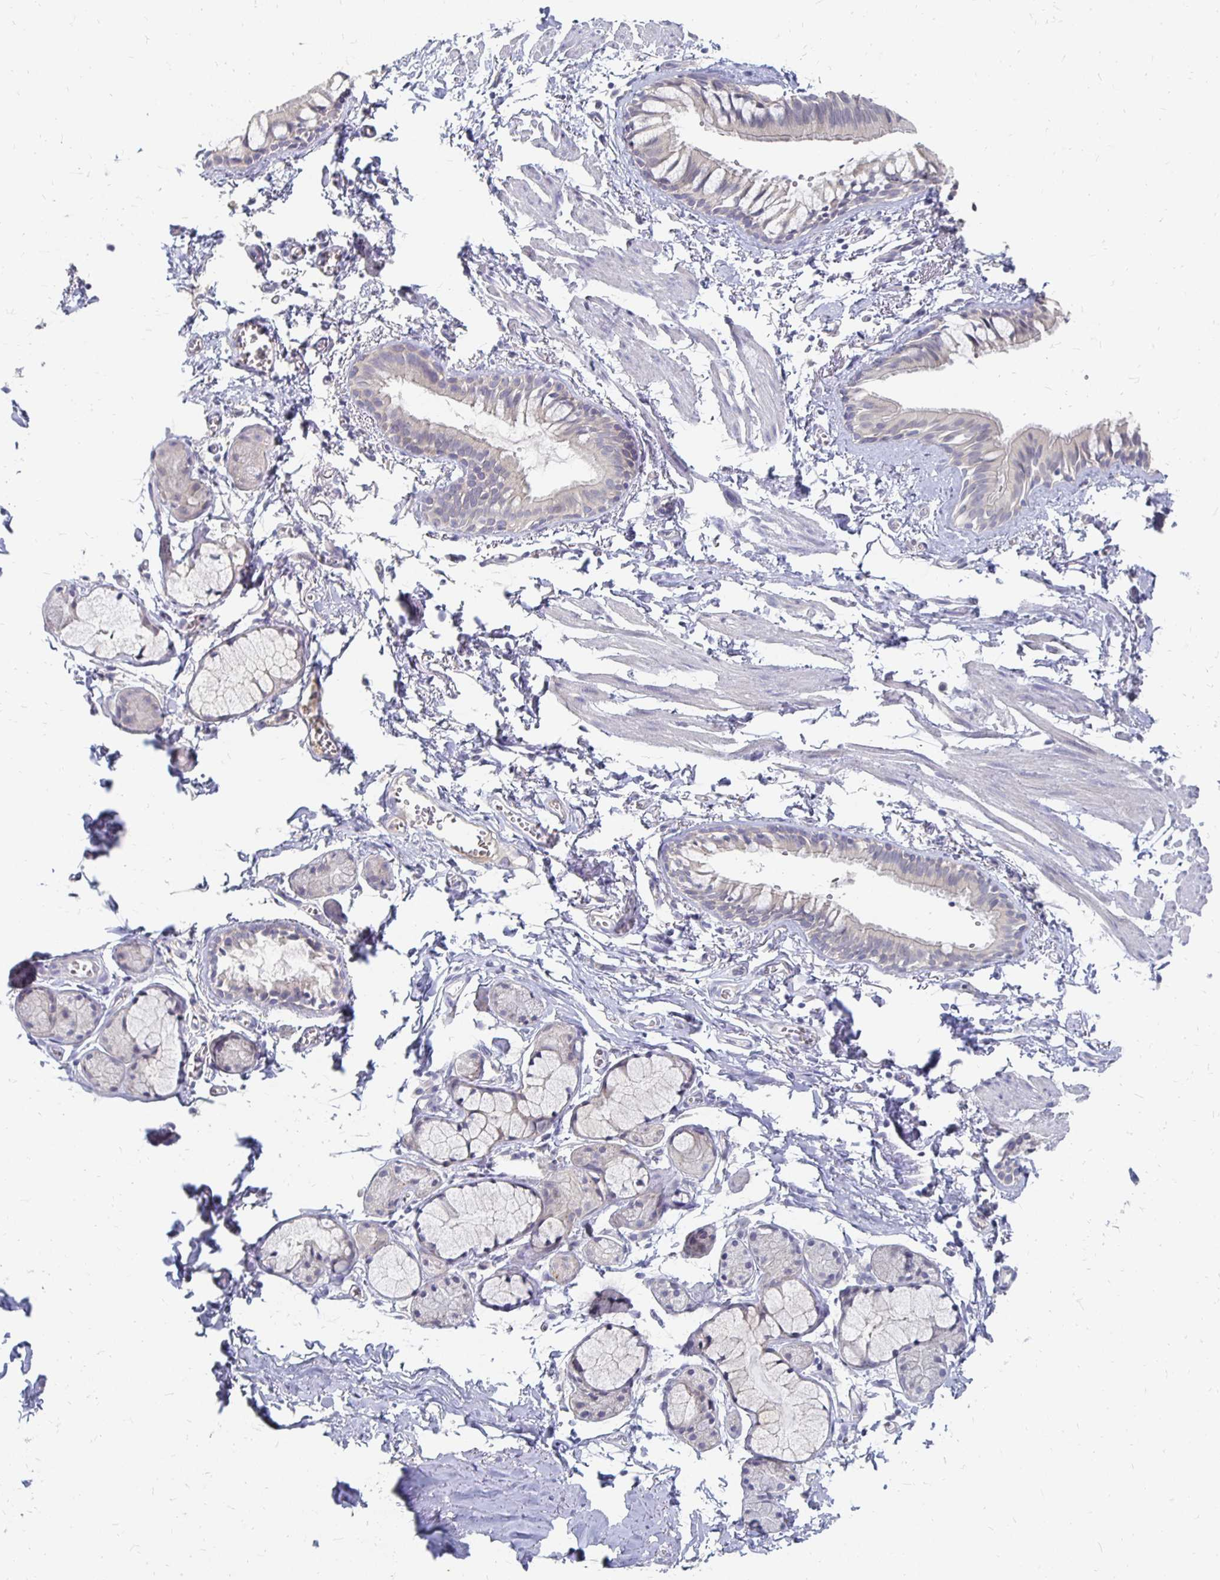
{"staining": {"intensity": "negative", "quantity": "none", "location": "none"}, "tissue": "bronchus", "cell_type": "Respiratory epithelial cells", "image_type": "normal", "snomed": [{"axis": "morphology", "description": "Normal tissue, NOS"}, {"axis": "topography", "description": "Cartilage tissue"}, {"axis": "topography", "description": "Bronchus"}, {"axis": "topography", "description": "Peripheral nerve tissue"}], "caption": "This is an immunohistochemistry (IHC) histopathology image of unremarkable human bronchus. There is no expression in respiratory epithelial cells.", "gene": "FKRP", "patient": {"sex": "female", "age": 59}}